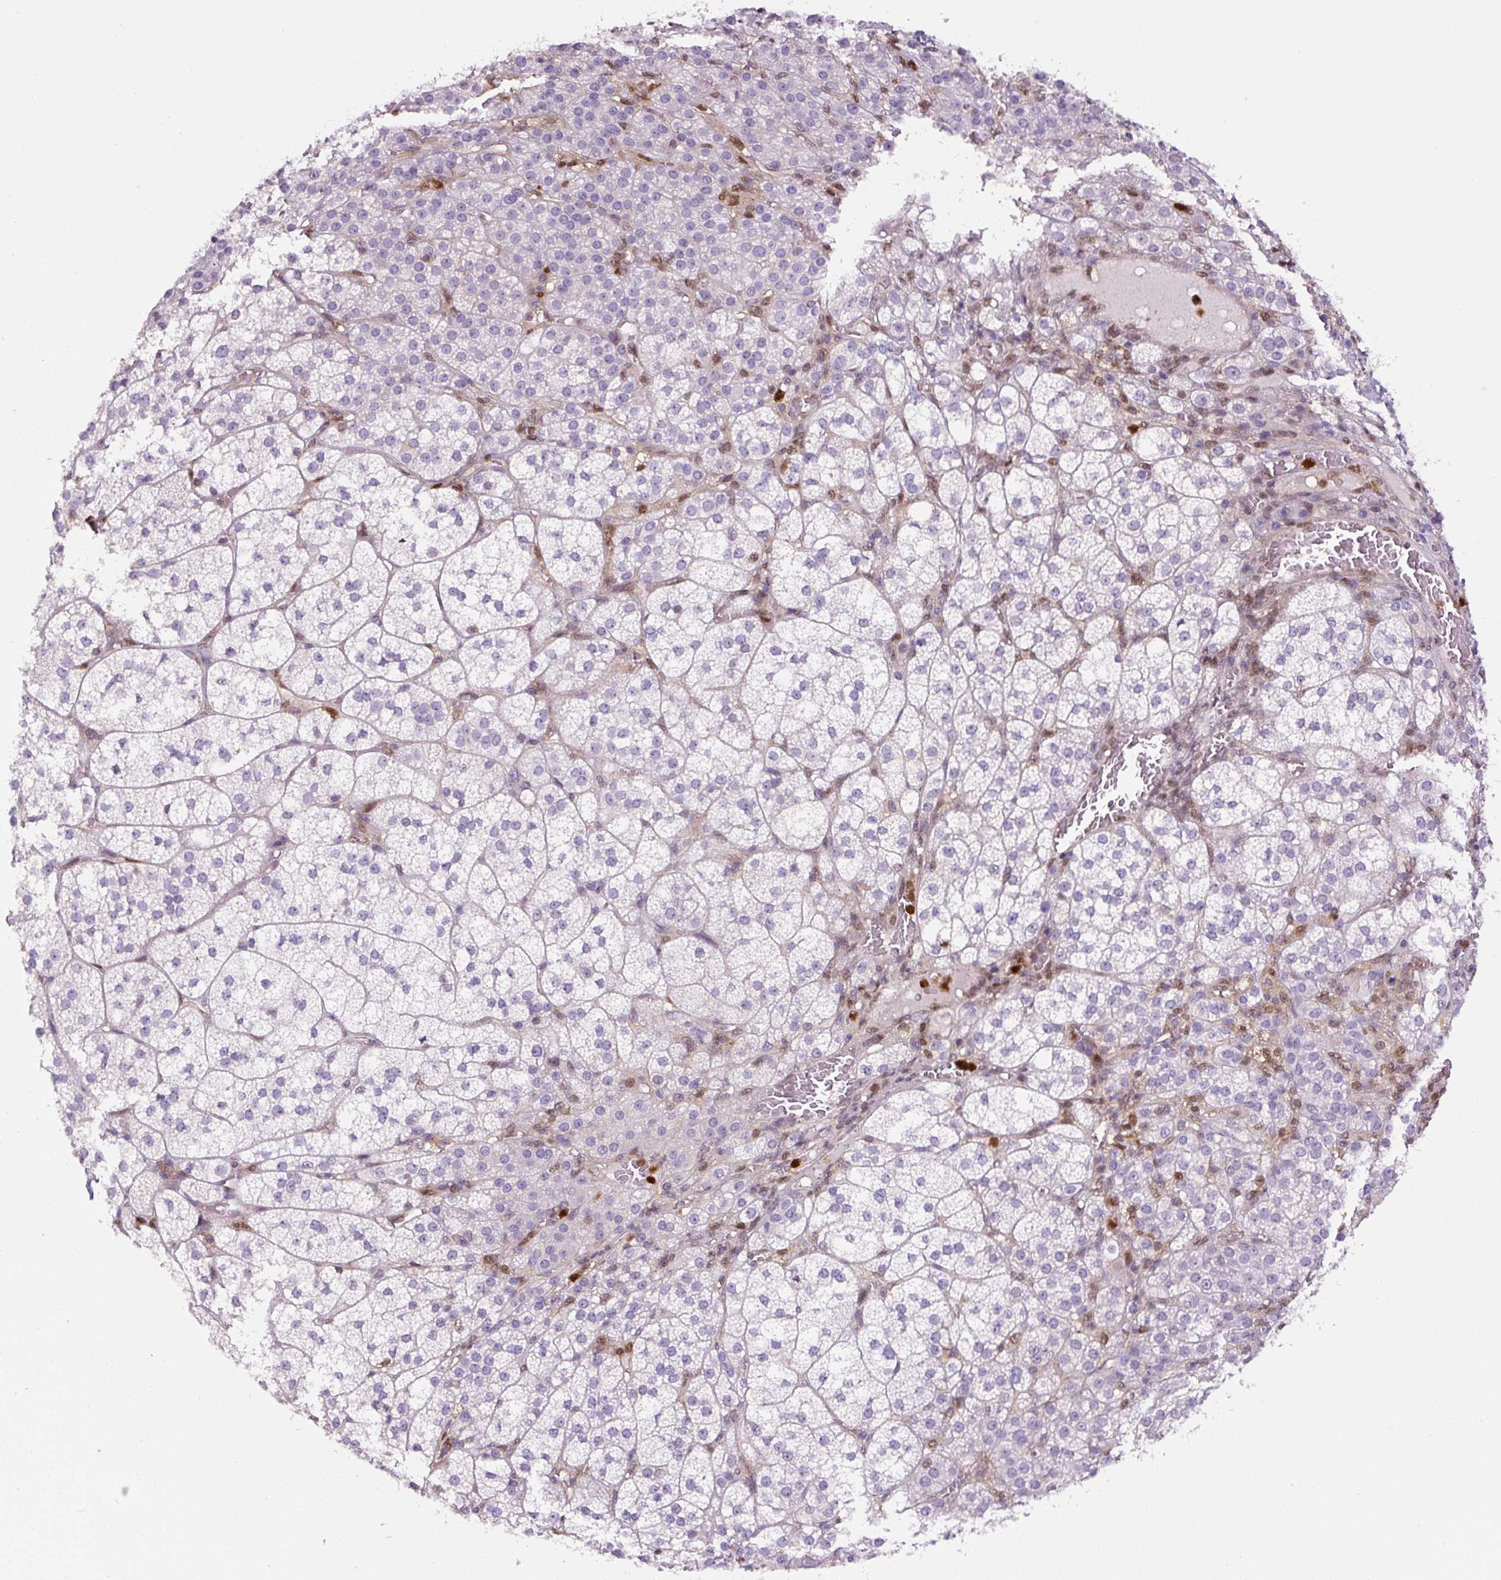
{"staining": {"intensity": "negative", "quantity": "none", "location": "none"}, "tissue": "adrenal gland", "cell_type": "Glandular cells", "image_type": "normal", "snomed": [{"axis": "morphology", "description": "Normal tissue, NOS"}, {"axis": "topography", "description": "Adrenal gland"}], "caption": "Immunohistochemistry (IHC) histopathology image of benign adrenal gland: human adrenal gland stained with DAB (3,3'-diaminobenzidine) displays no significant protein staining in glandular cells. (DAB (3,3'-diaminobenzidine) immunohistochemistry (IHC) with hematoxylin counter stain).", "gene": "ANXA1", "patient": {"sex": "female", "age": 60}}